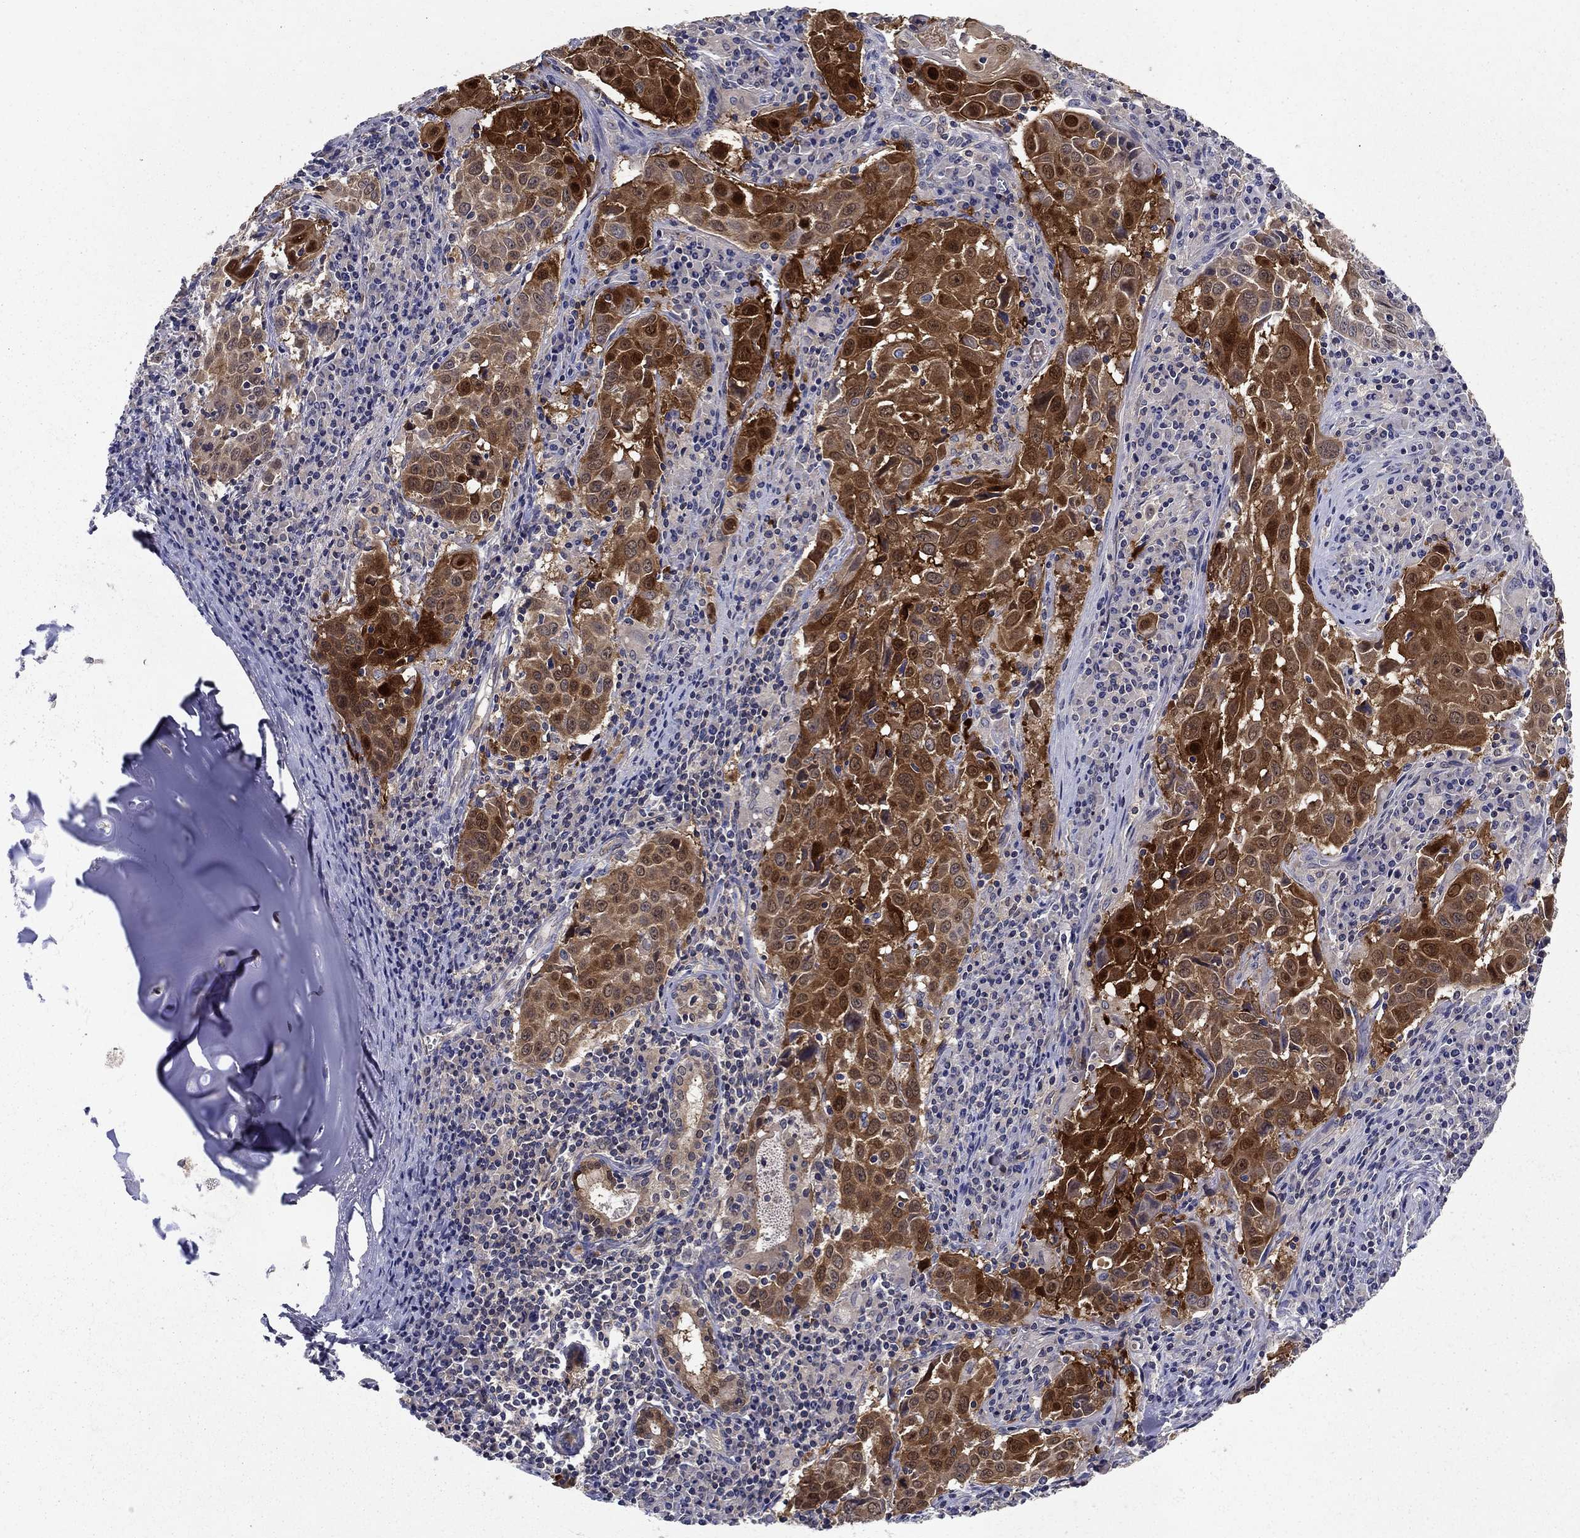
{"staining": {"intensity": "strong", "quantity": ">75%", "location": "cytoplasmic/membranous"}, "tissue": "lung cancer", "cell_type": "Tumor cells", "image_type": "cancer", "snomed": [{"axis": "morphology", "description": "Squamous cell carcinoma, NOS"}, {"axis": "topography", "description": "Lung"}], "caption": "Protein expression analysis of human lung cancer reveals strong cytoplasmic/membranous staining in about >75% of tumor cells.", "gene": "GLTP", "patient": {"sex": "male", "age": 57}}